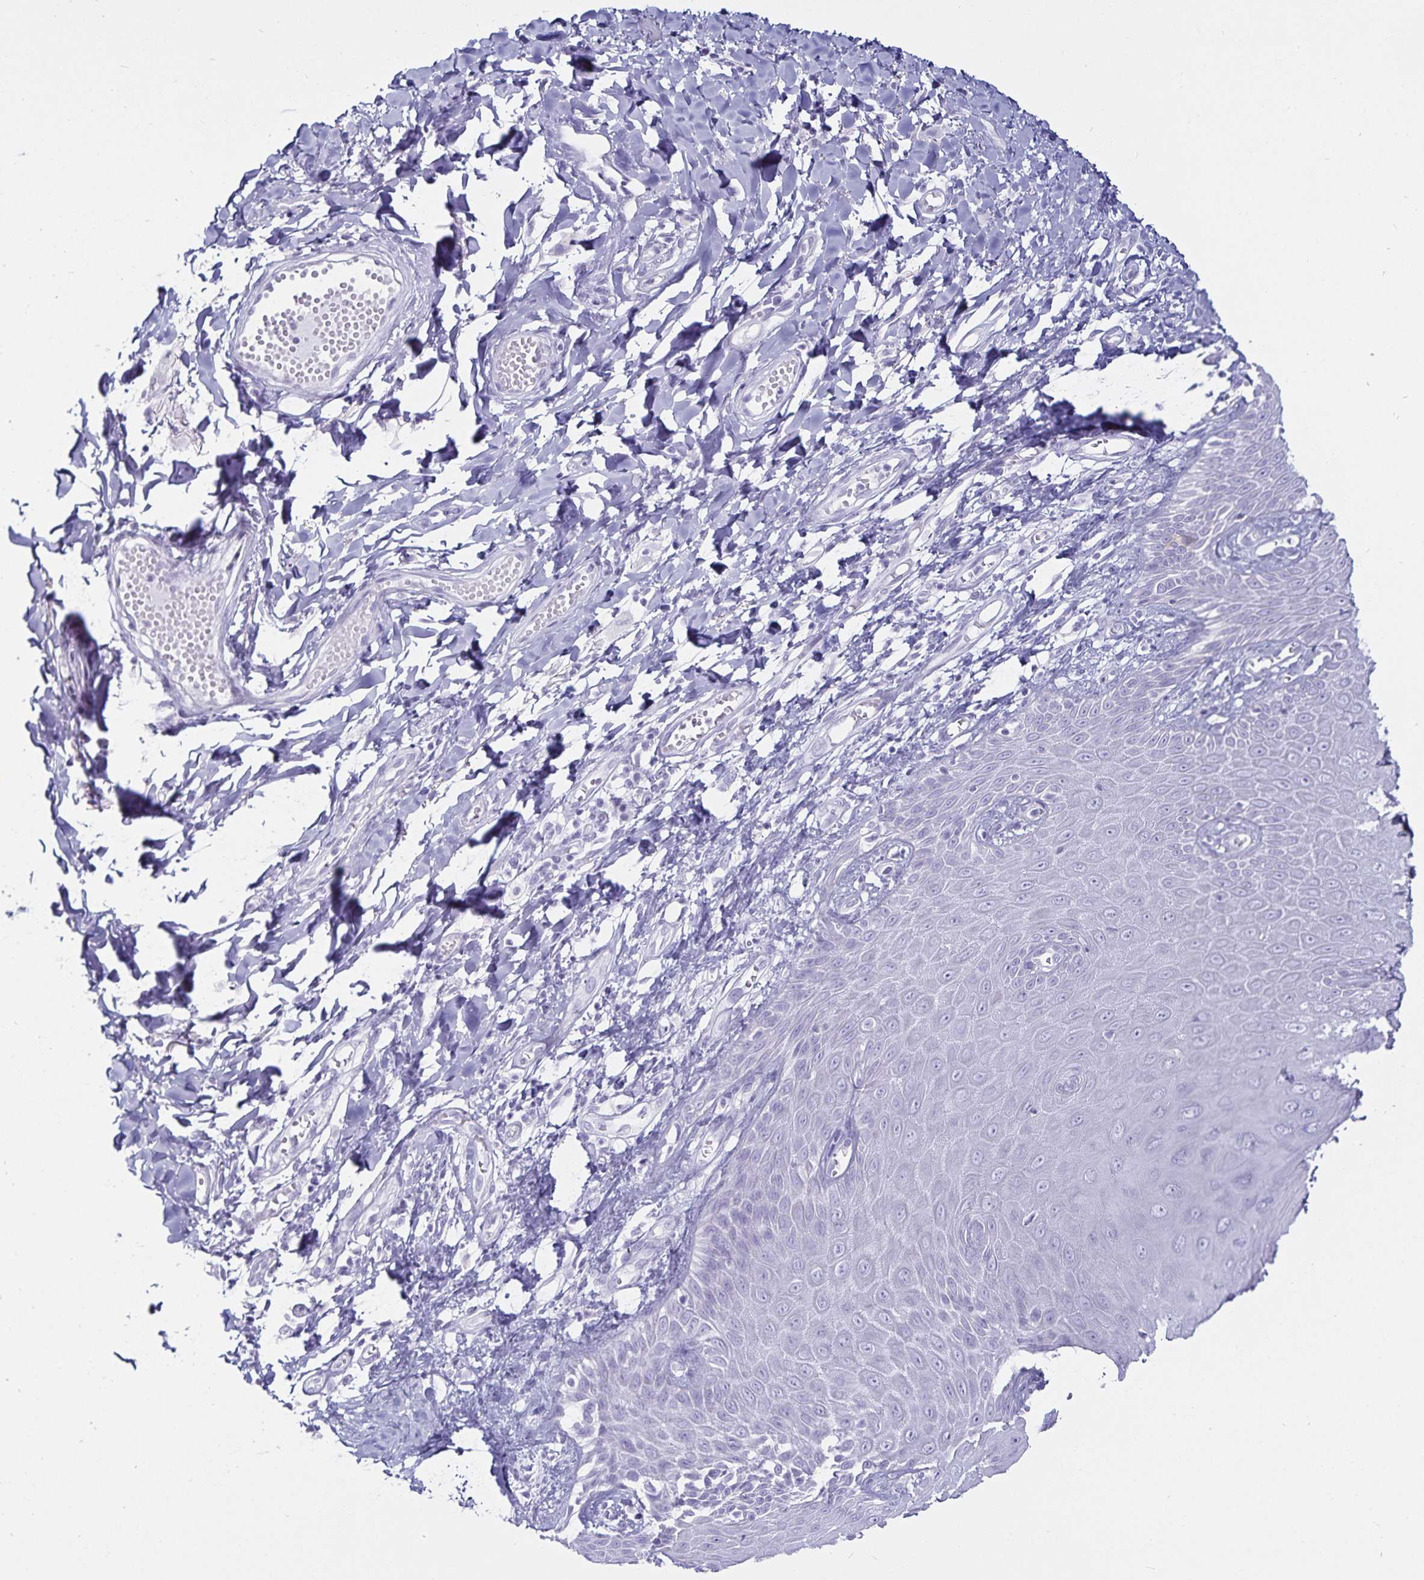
{"staining": {"intensity": "negative", "quantity": "none", "location": "none"}, "tissue": "skin", "cell_type": "Epidermal cells", "image_type": "normal", "snomed": [{"axis": "morphology", "description": "Normal tissue, NOS"}, {"axis": "topography", "description": "Anal"}, {"axis": "topography", "description": "Peripheral nerve tissue"}], "caption": "A photomicrograph of skin stained for a protein displays no brown staining in epidermal cells. (DAB immunohistochemistry (IHC) visualized using brightfield microscopy, high magnification).", "gene": "DEFA6", "patient": {"sex": "male", "age": 78}}